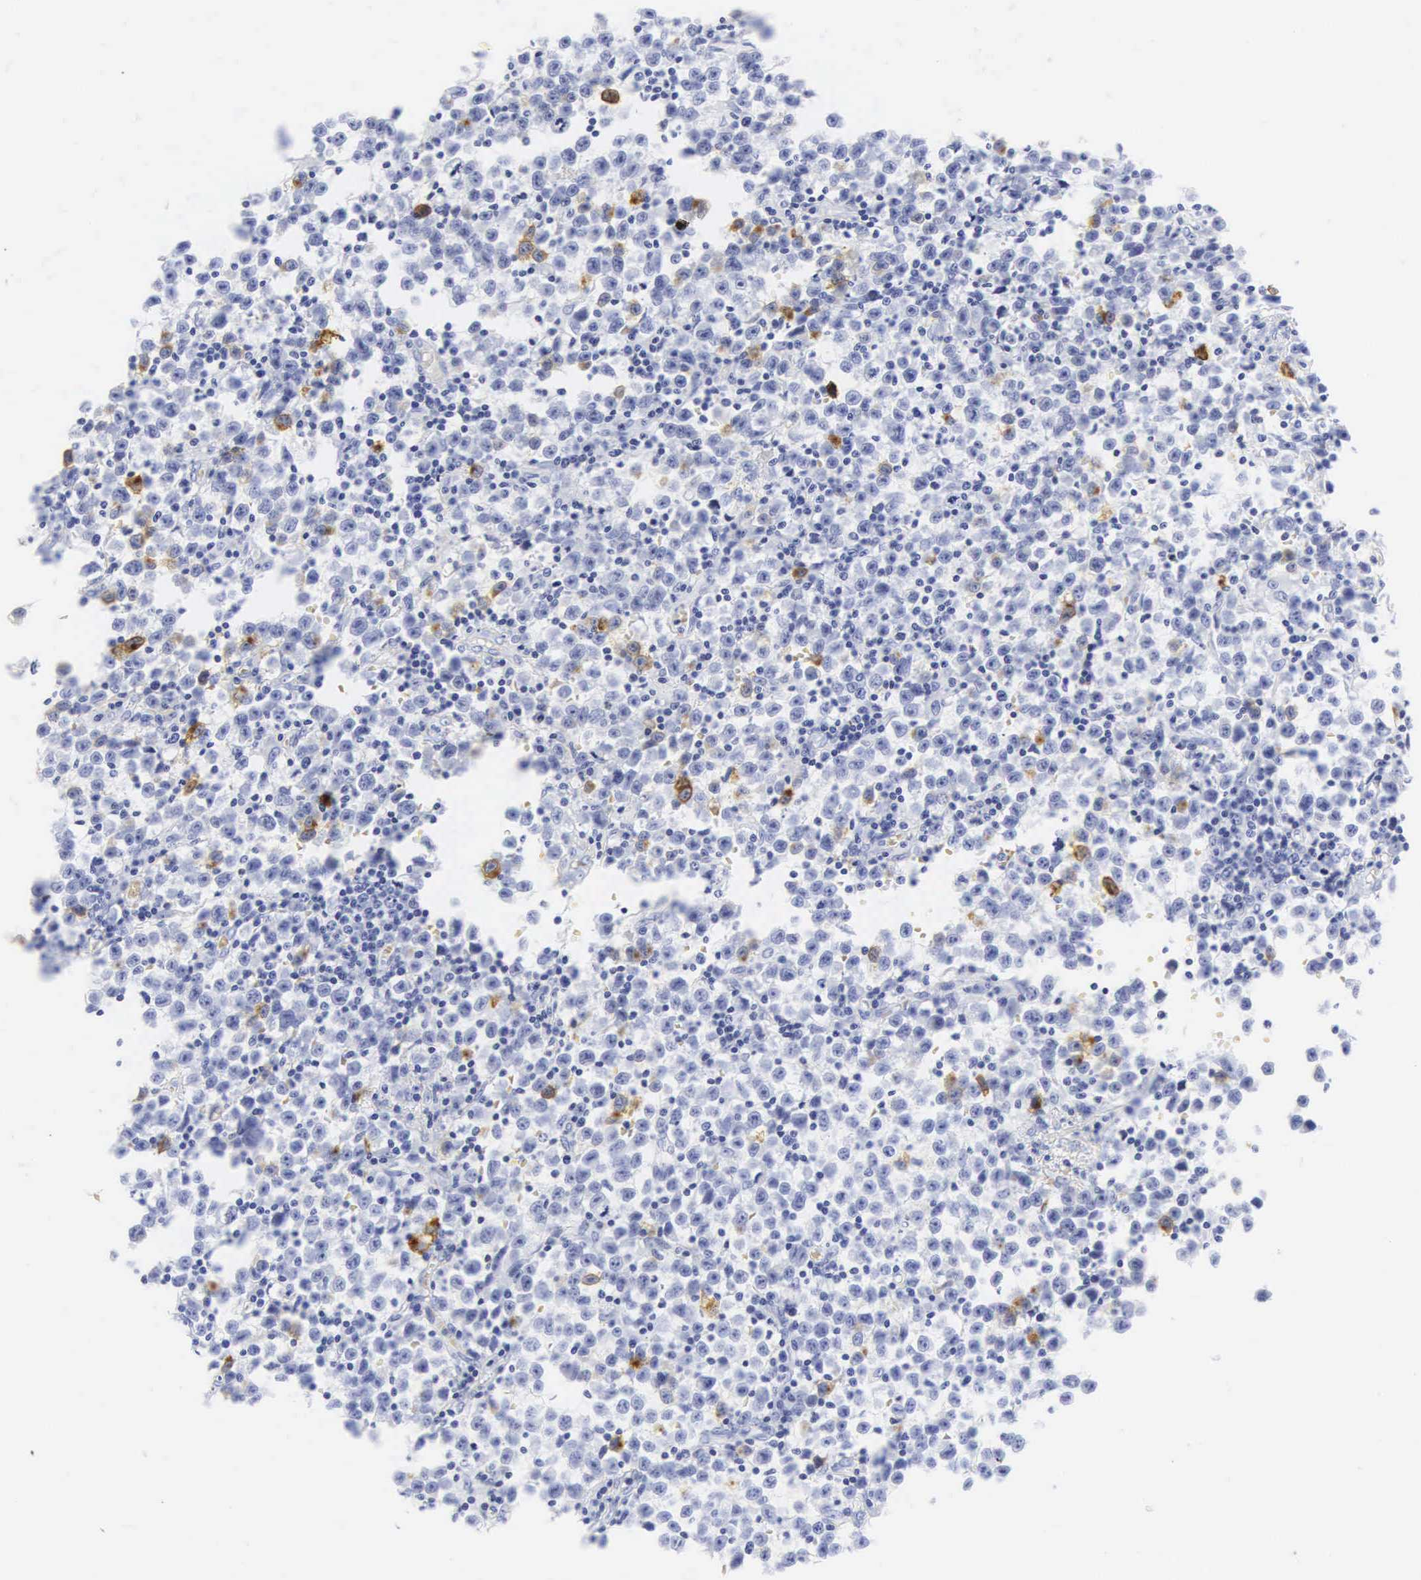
{"staining": {"intensity": "weak", "quantity": "<25%", "location": "cytoplasmic/membranous"}, "tissue": "testis cancer", "cell_type": "Tumor cells", "image_type": "cancer", "snomed": [{"axis": "morphology", "description": "Seminoma, NOS"}, {"axis": "topography", "description": "Testis"}], "caption": "An IHC photomicrograph of testis cancer (seminoma) is shown. There is no staining in tumor cells of testis cancer (seminoma).", "gene": "CGB3", "patient": {"sex": "male", "age": 35}}